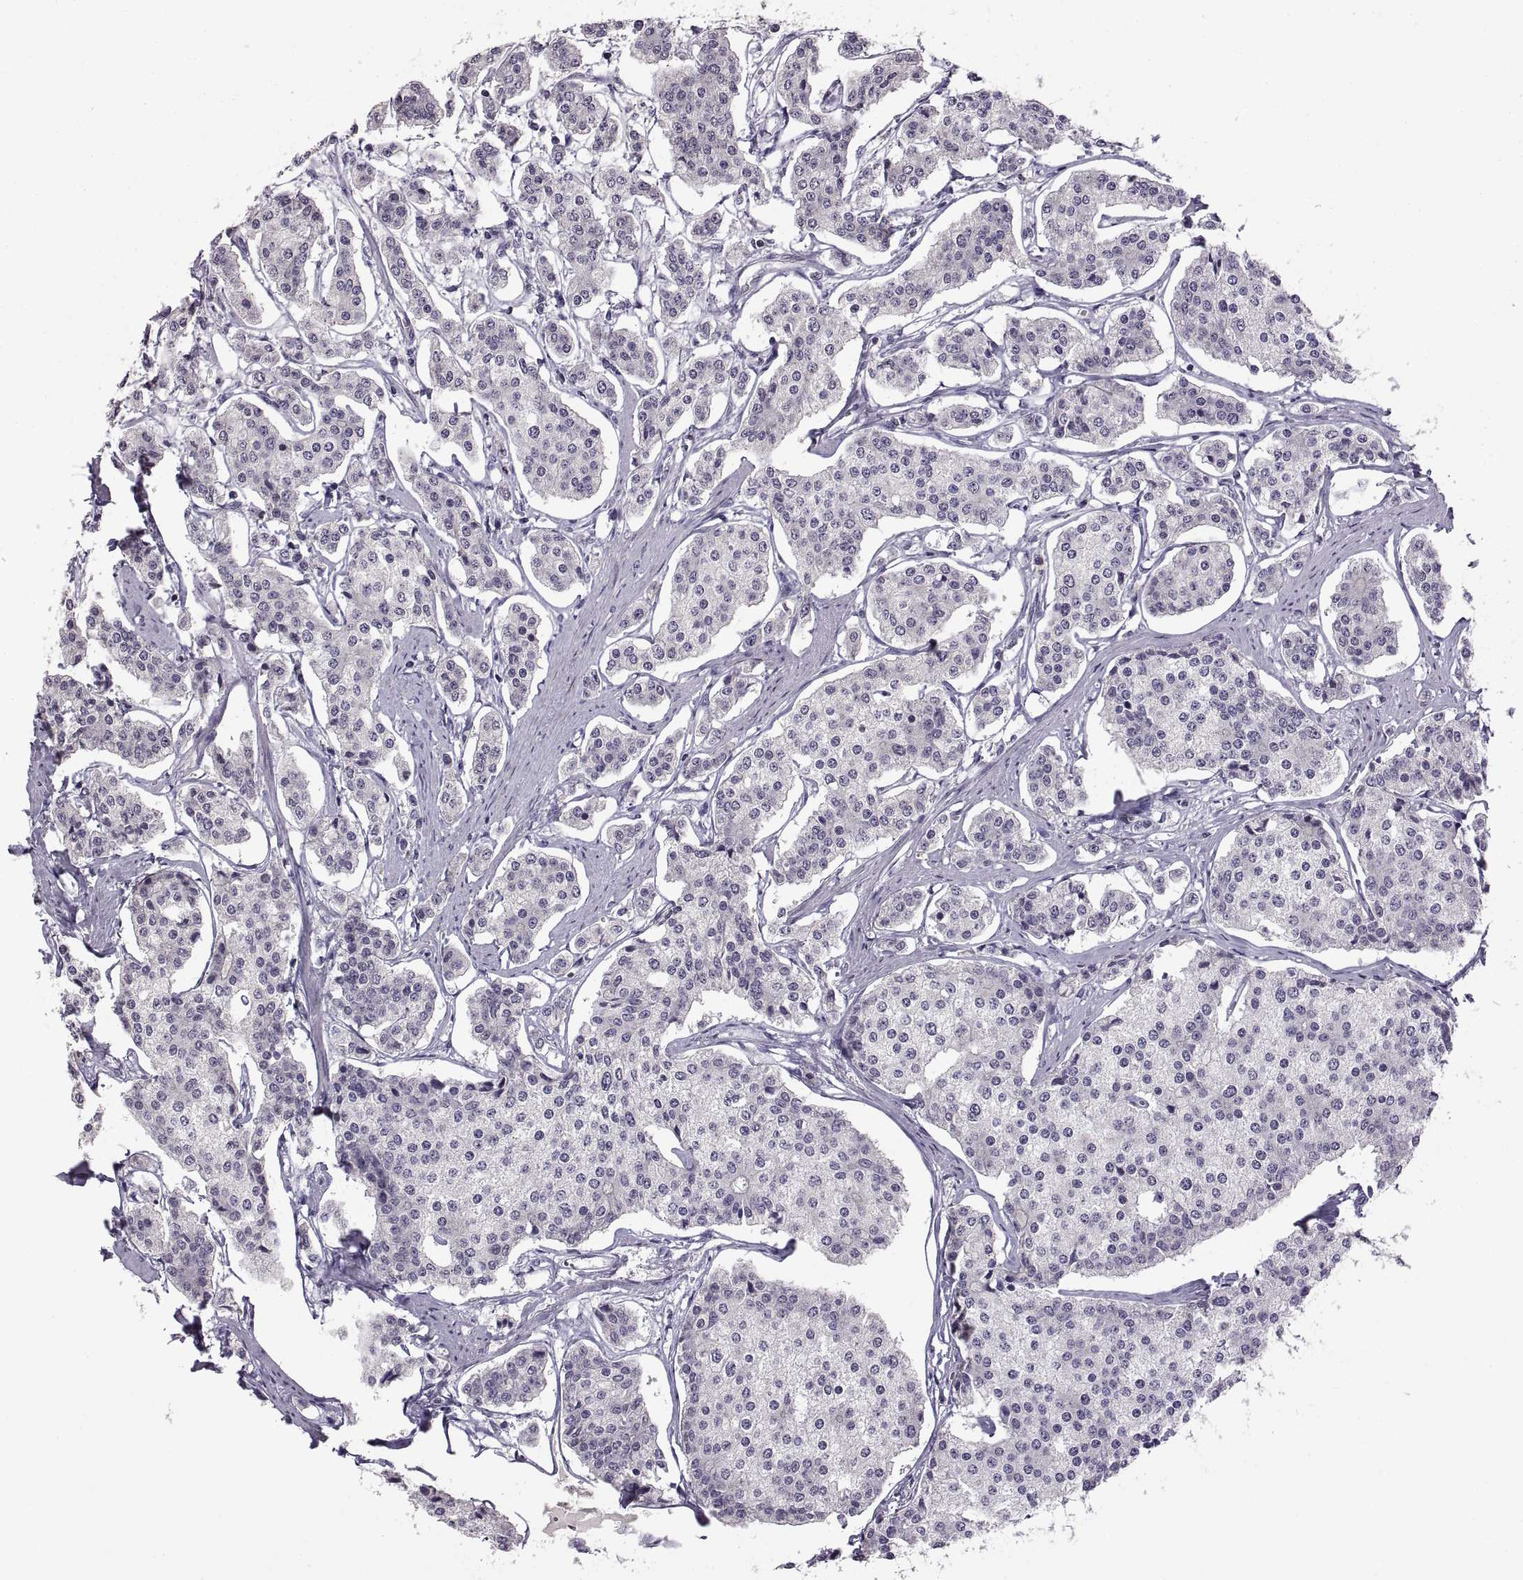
{"staining": {"intensity": "negative", "quantity": "none", "location": "none"}, "tissue": "carcinoid", "cell_type": "Tumor cells", "image_type": "cancer", "snomed": [{"axis": "morphology", "description": "Carcinoid, malignant, NOS"}, {"axis": "topography", "description": "Small intestine"}], "caption": "An IHC image of carcinoid is shown. There is no staining in tumor cells of carcinoid.", "gene": "NEK2", "patient": {"sex": "female", "age": 65}}